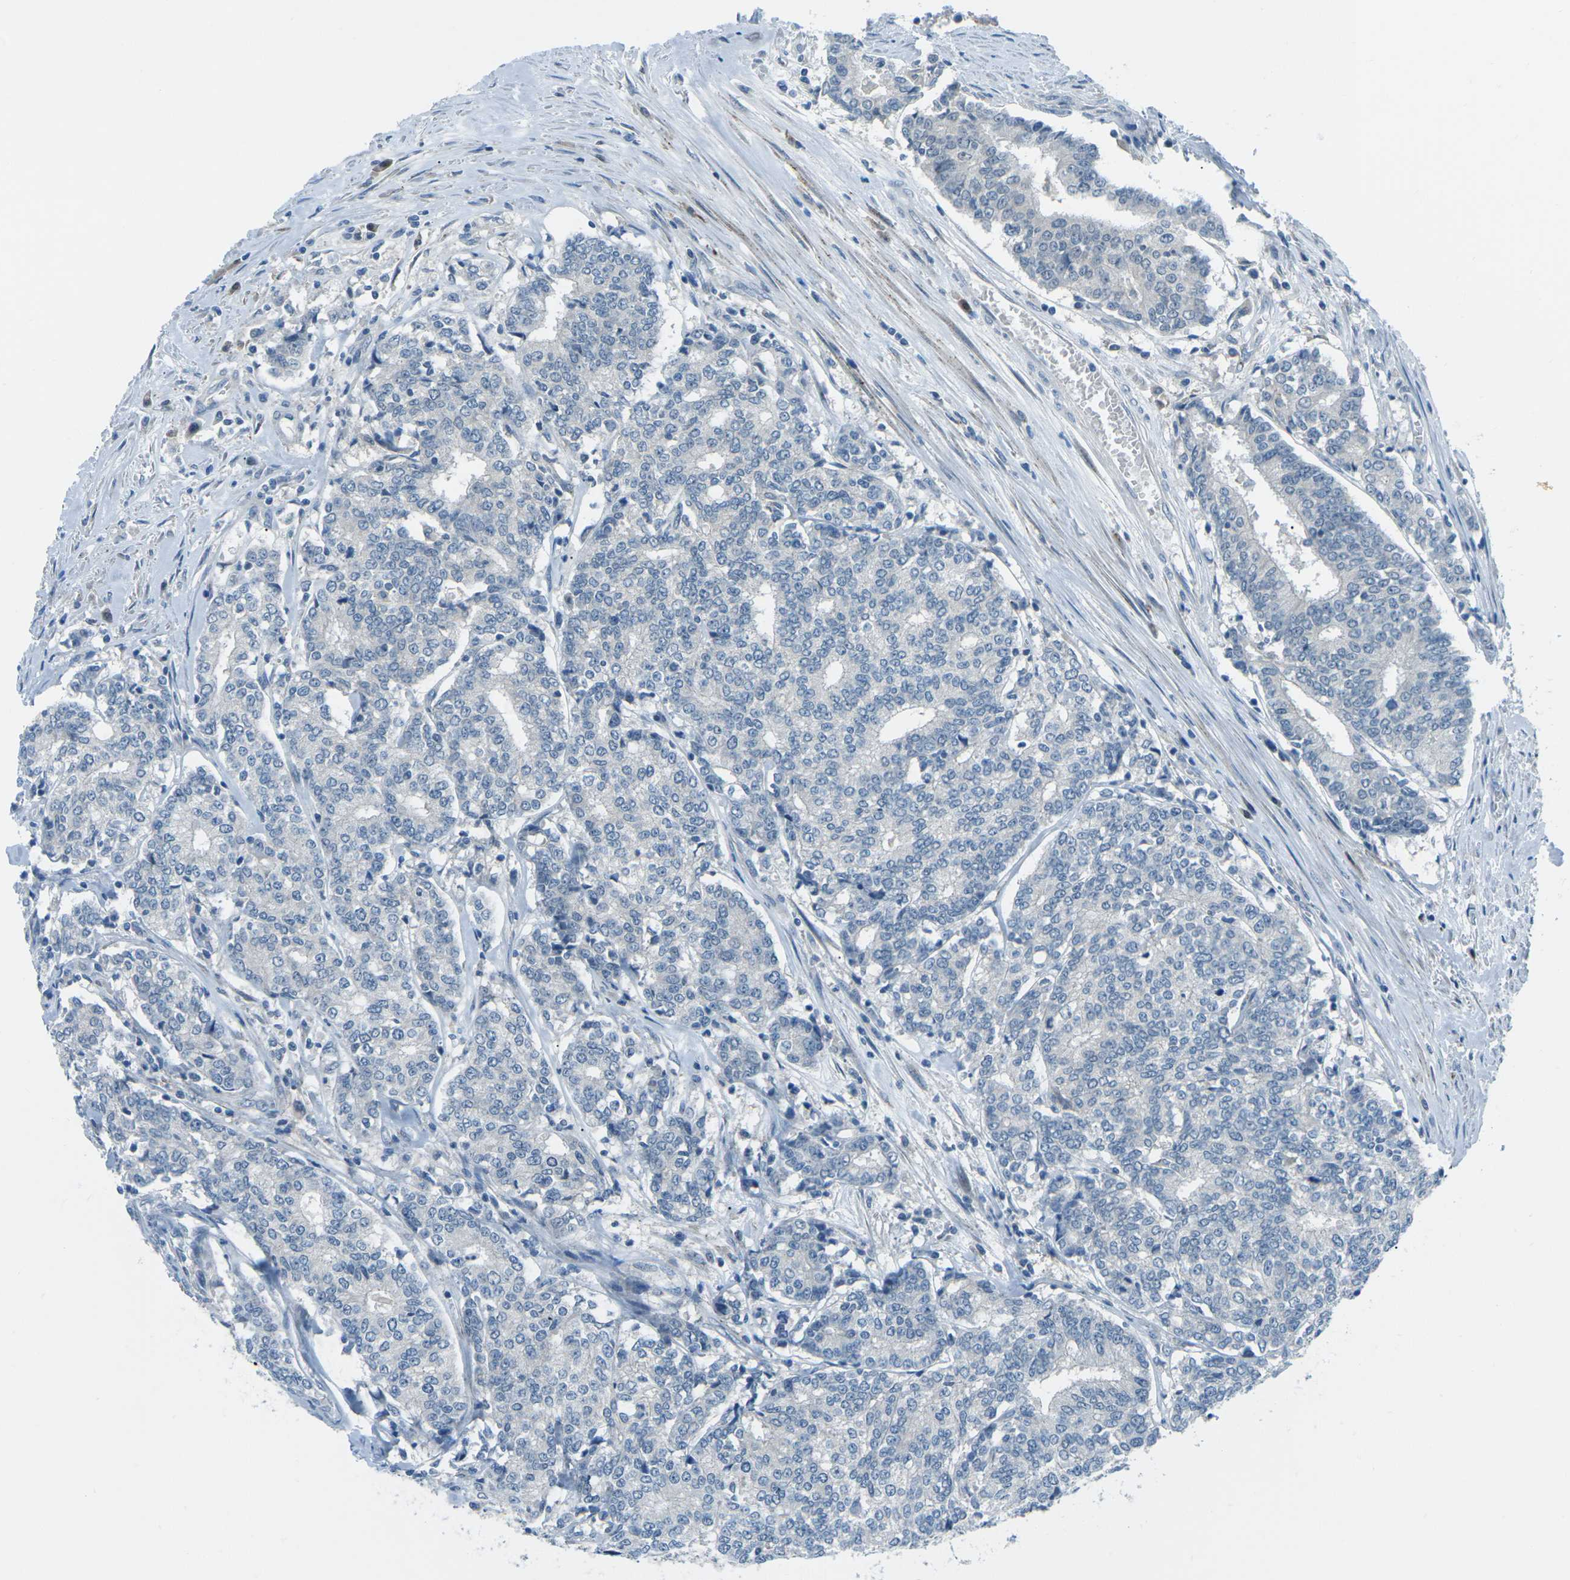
{"staining": {"intensity": "negative", "quantity": "none", "location": "none"}, "tissue": "prostate cancer", "cell_type": "Tumor cells", "image_type": "cancer", "snomed": [{"axis": "morphology", "description": "Normal tissue, NOS"}, {"axis": "morphology", "description": "Adenocarcinoma, High grade"}, {"axis": "topography", "description": "Prostate"}, {"axis": "topography", "description": "Seminal veicle"}], "caption": "A micrograph of prostate adenocarcinoma (high-grade) stained for a protein reveals no brown staining in tumor cells.", "gene": "PRKCA", "patient": {"sex": "male", "age": 55}}